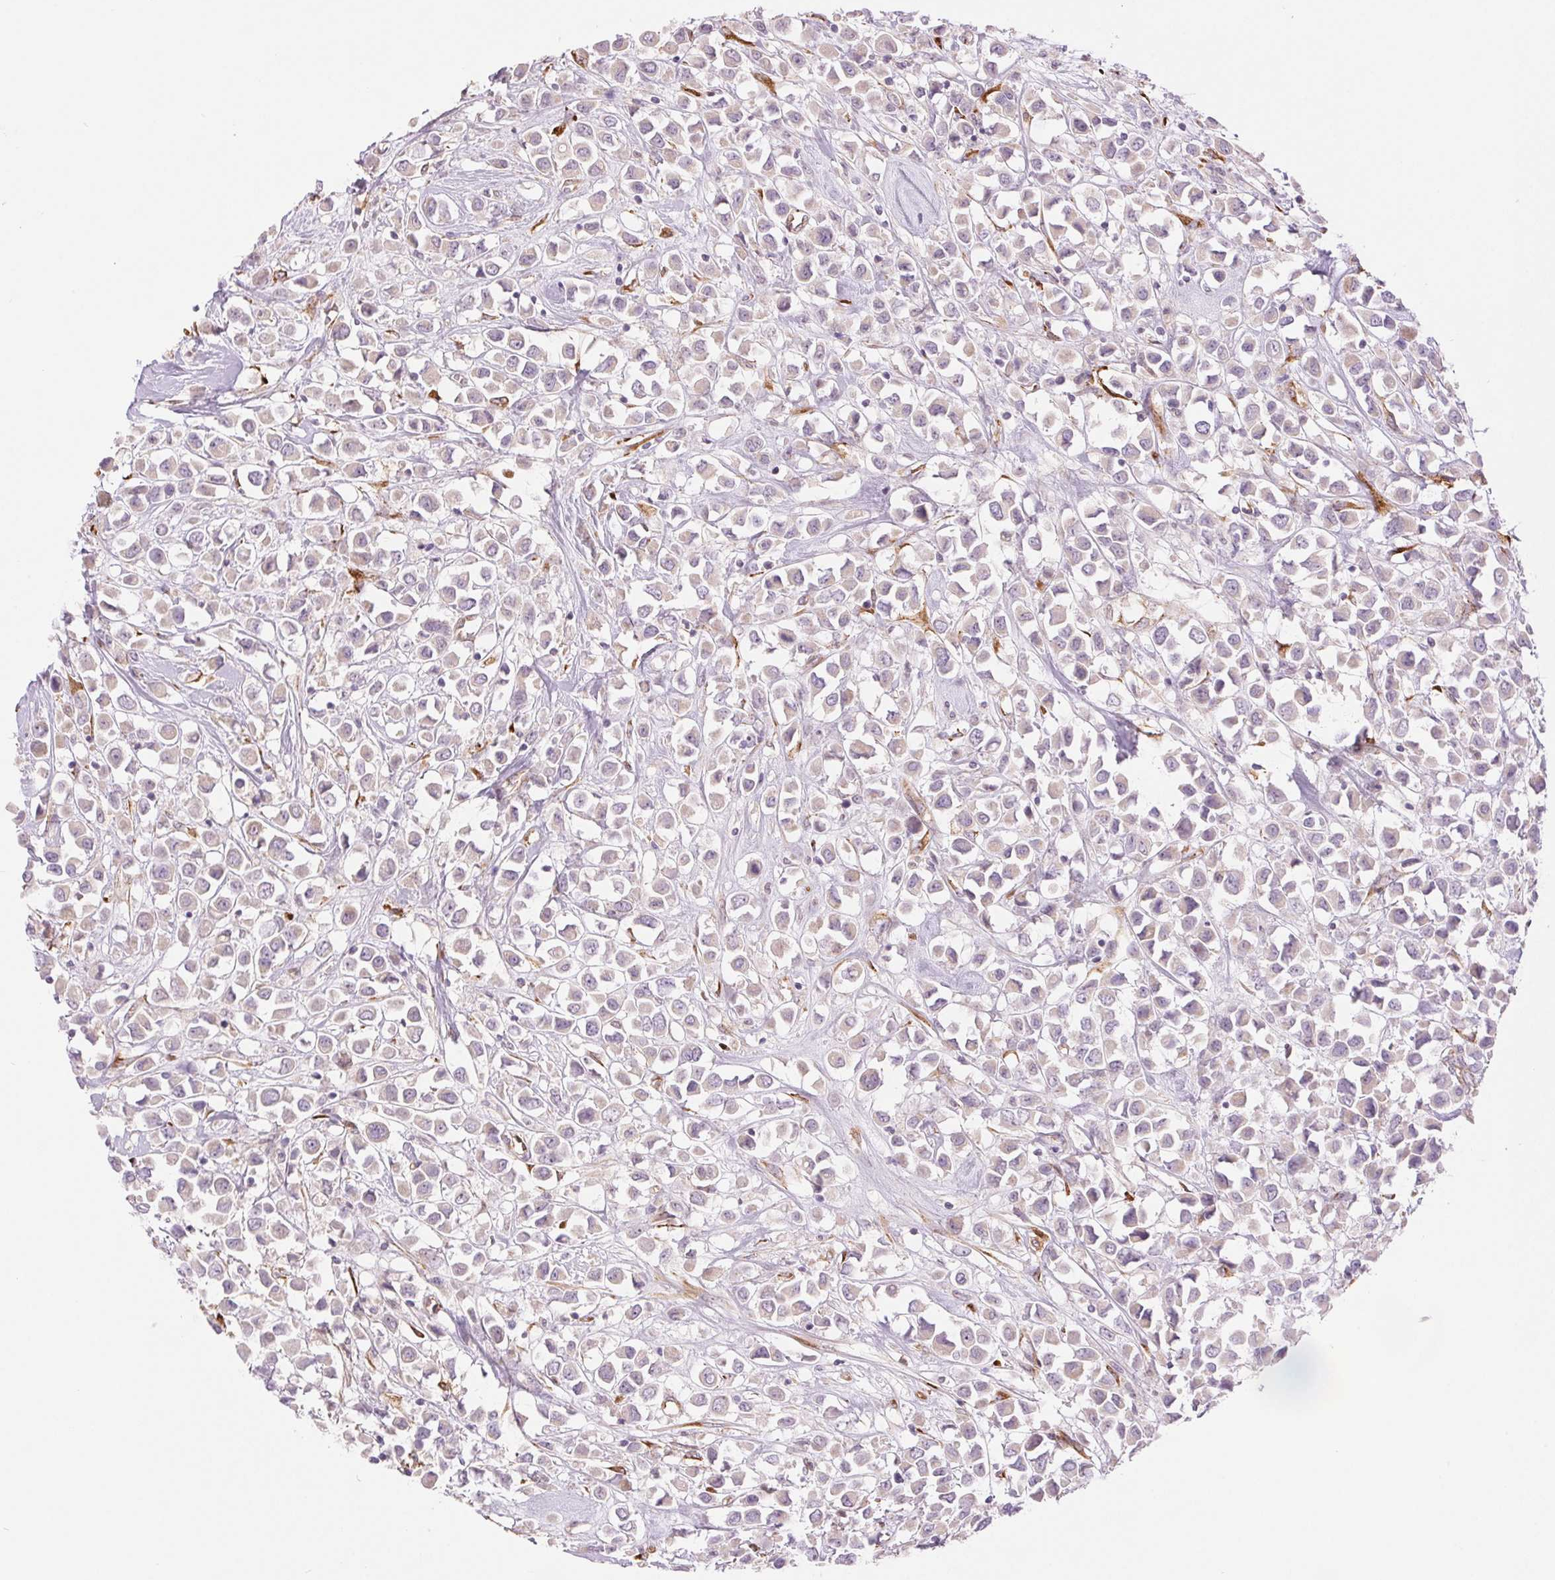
{"staining": {"intensity": "negative", "quantity": "none", "location": "none"}, "tissue": "breast cancer", "cell_type": "Tumor cells", "image_type": "cancer", "snomed": [{"axis": "morphology", "description": "Duct carcinoma"}, {"axis": "topography", "description": "Breast"}], "caption": "Immunohistochemistry histopathology image of neoplastic tissue: human invasive ductal carcinoma (breast) stained with DAB (3,3'-diaminobenzidine) demonstrates no significant protein expression in tumor cells.", "gene": "METTL17", "patient": {"sex": "female", "age": 61}}